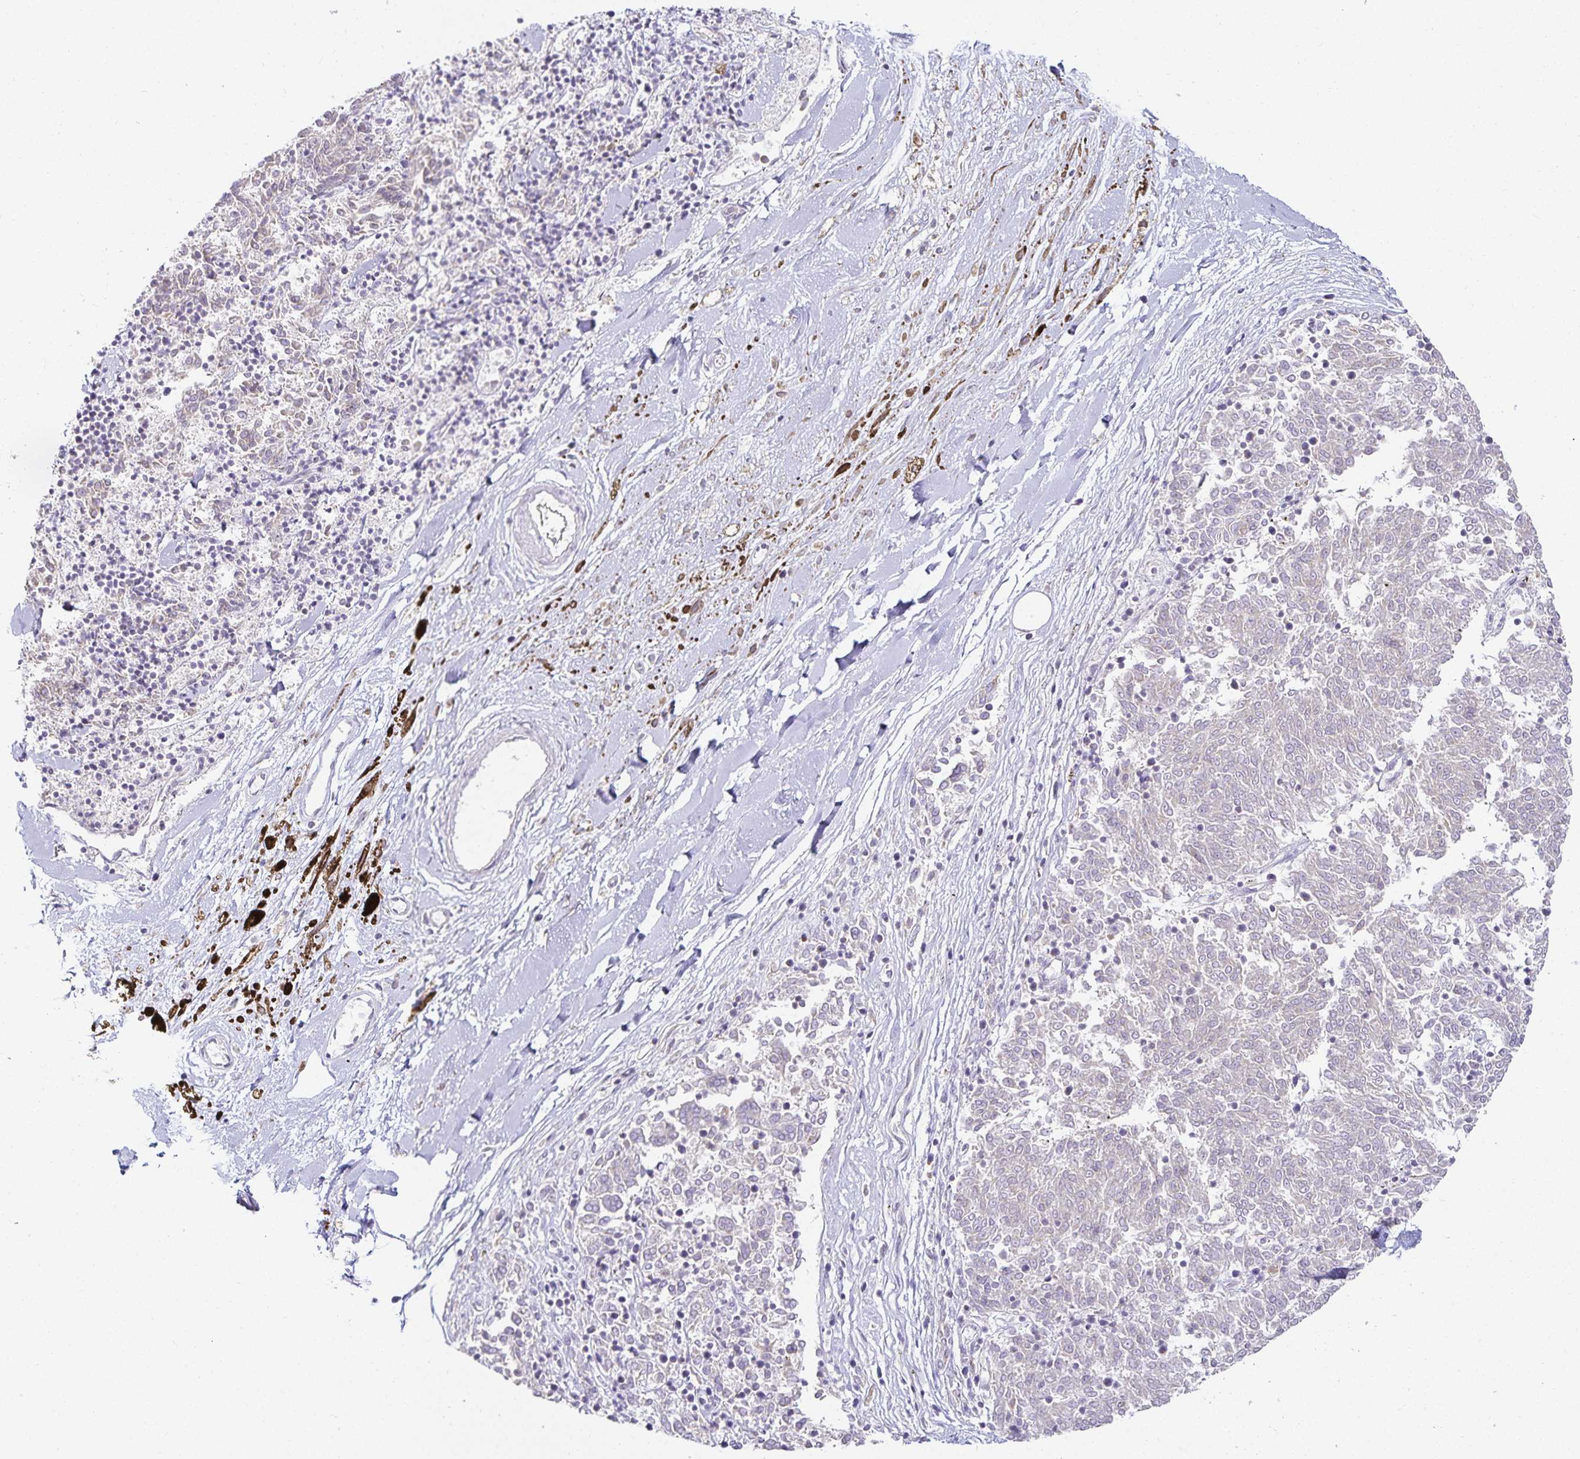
{"staining": {"intensity": "negative", "quantity": "none", "location": "none"}, "tissue": "melanoma", "cell_type": "Tumor cells", "image_type": "cancer", "snomed": [{"axis": "morphology", "description": "Malignant melanoma, NOS"}, {"axis": "topography", "description": "Skin"}], "caption": "The photomicrograph exhibits no significant expression in tumor cells of malignant melanoma.", "gene": "GP2", "patient": {"sex": "female", "age": 72}}